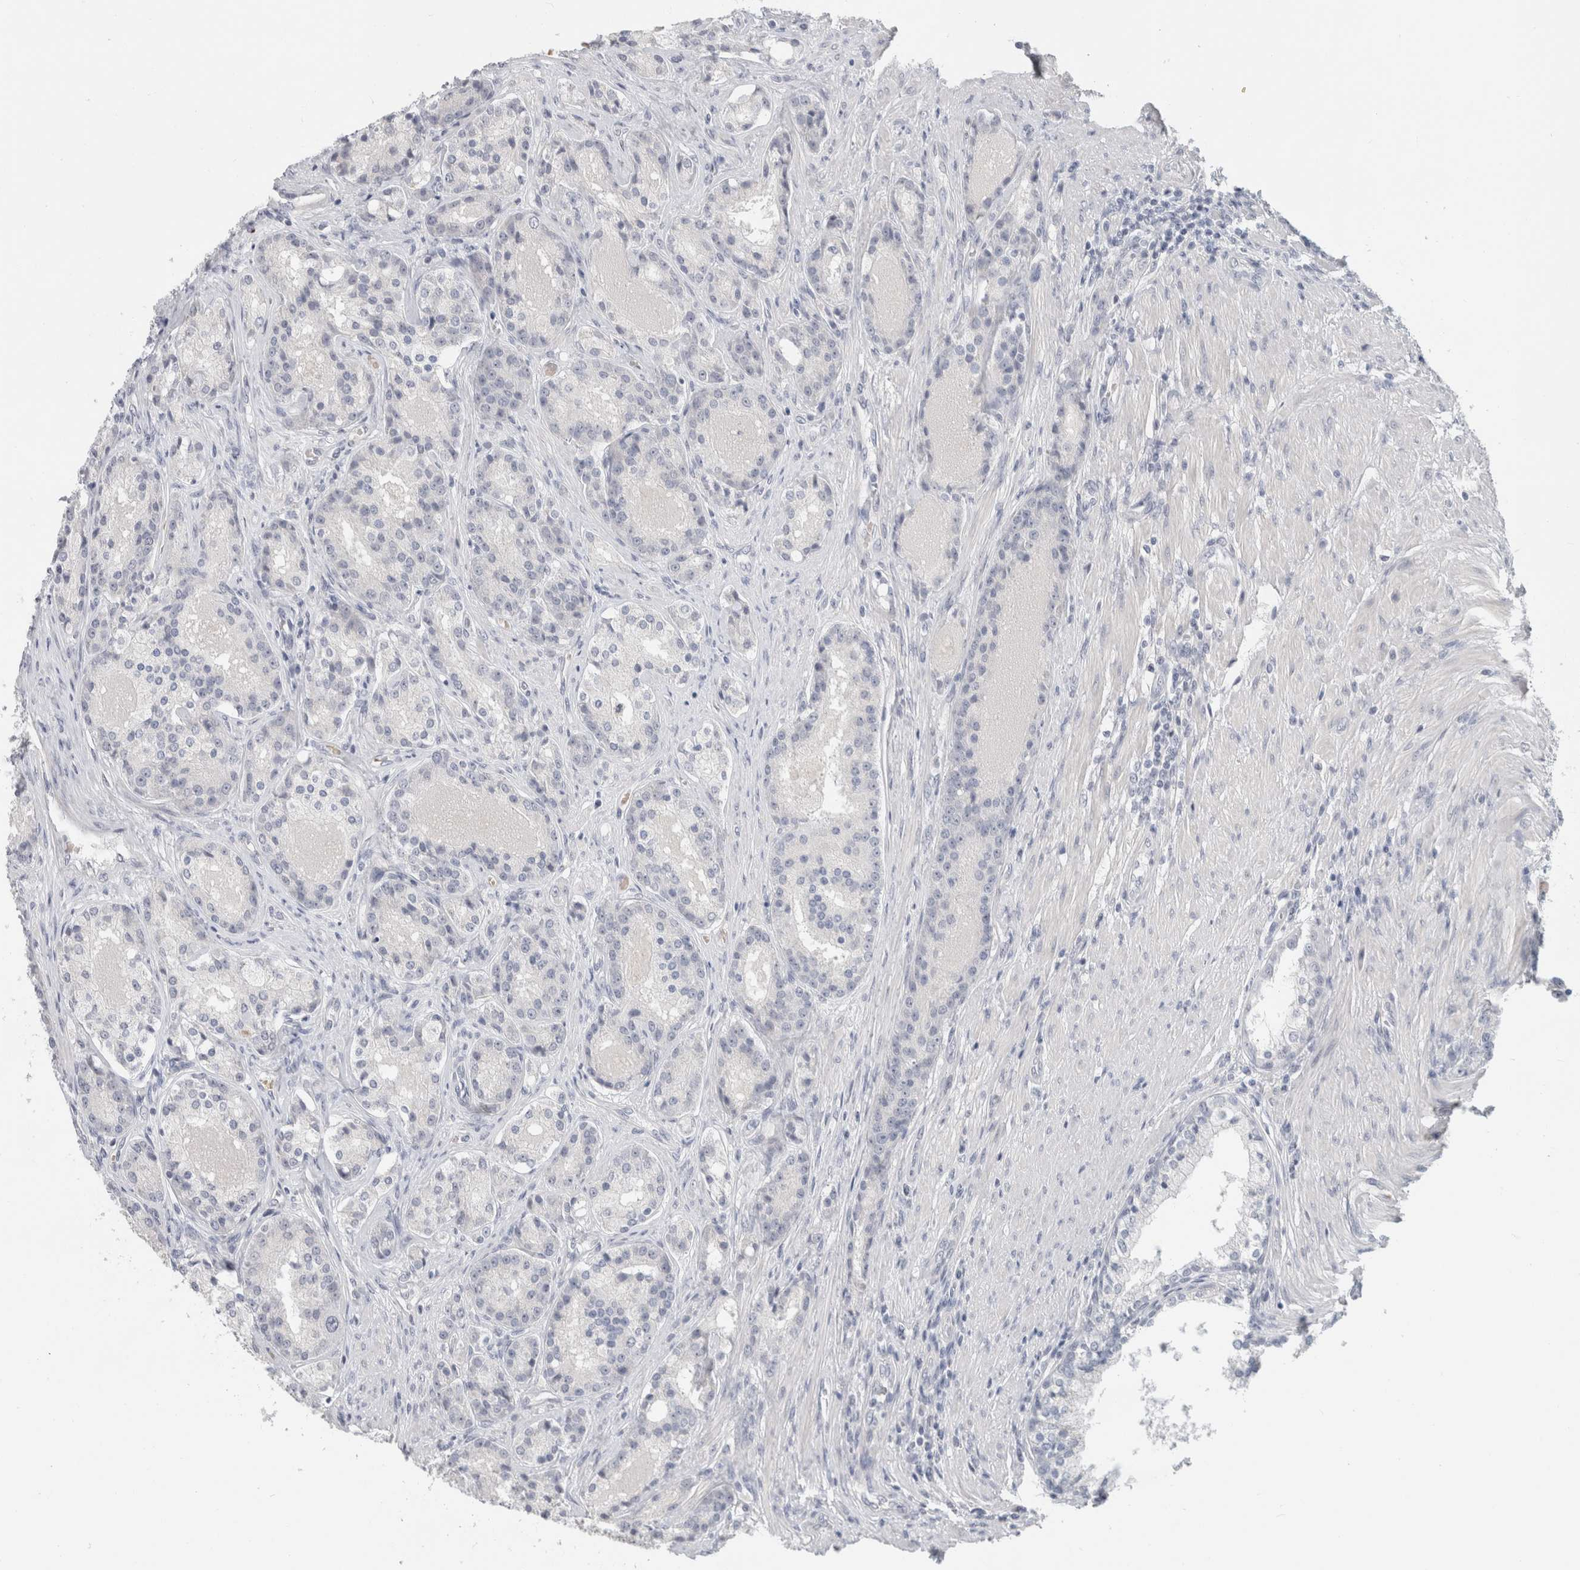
{"staining": {"intensity": "negative", "quantity": "none", "location": "none"}, "tissue": "prostate cancer", "cell_type": "Tumor cells", "image_type": "cancer", "snomed": [{"axis": "morphology", "description": "Adenocarcinoma, High grade"}, {"axis": "topography", "description": "Prostate"}], "caption": "Micrograph shows no significant protein staining in tumor cells of prostate adenocarcinoma (high-grade).", "gene": "FMR1NB", "patient": {"sex": "male", "age": 60}}